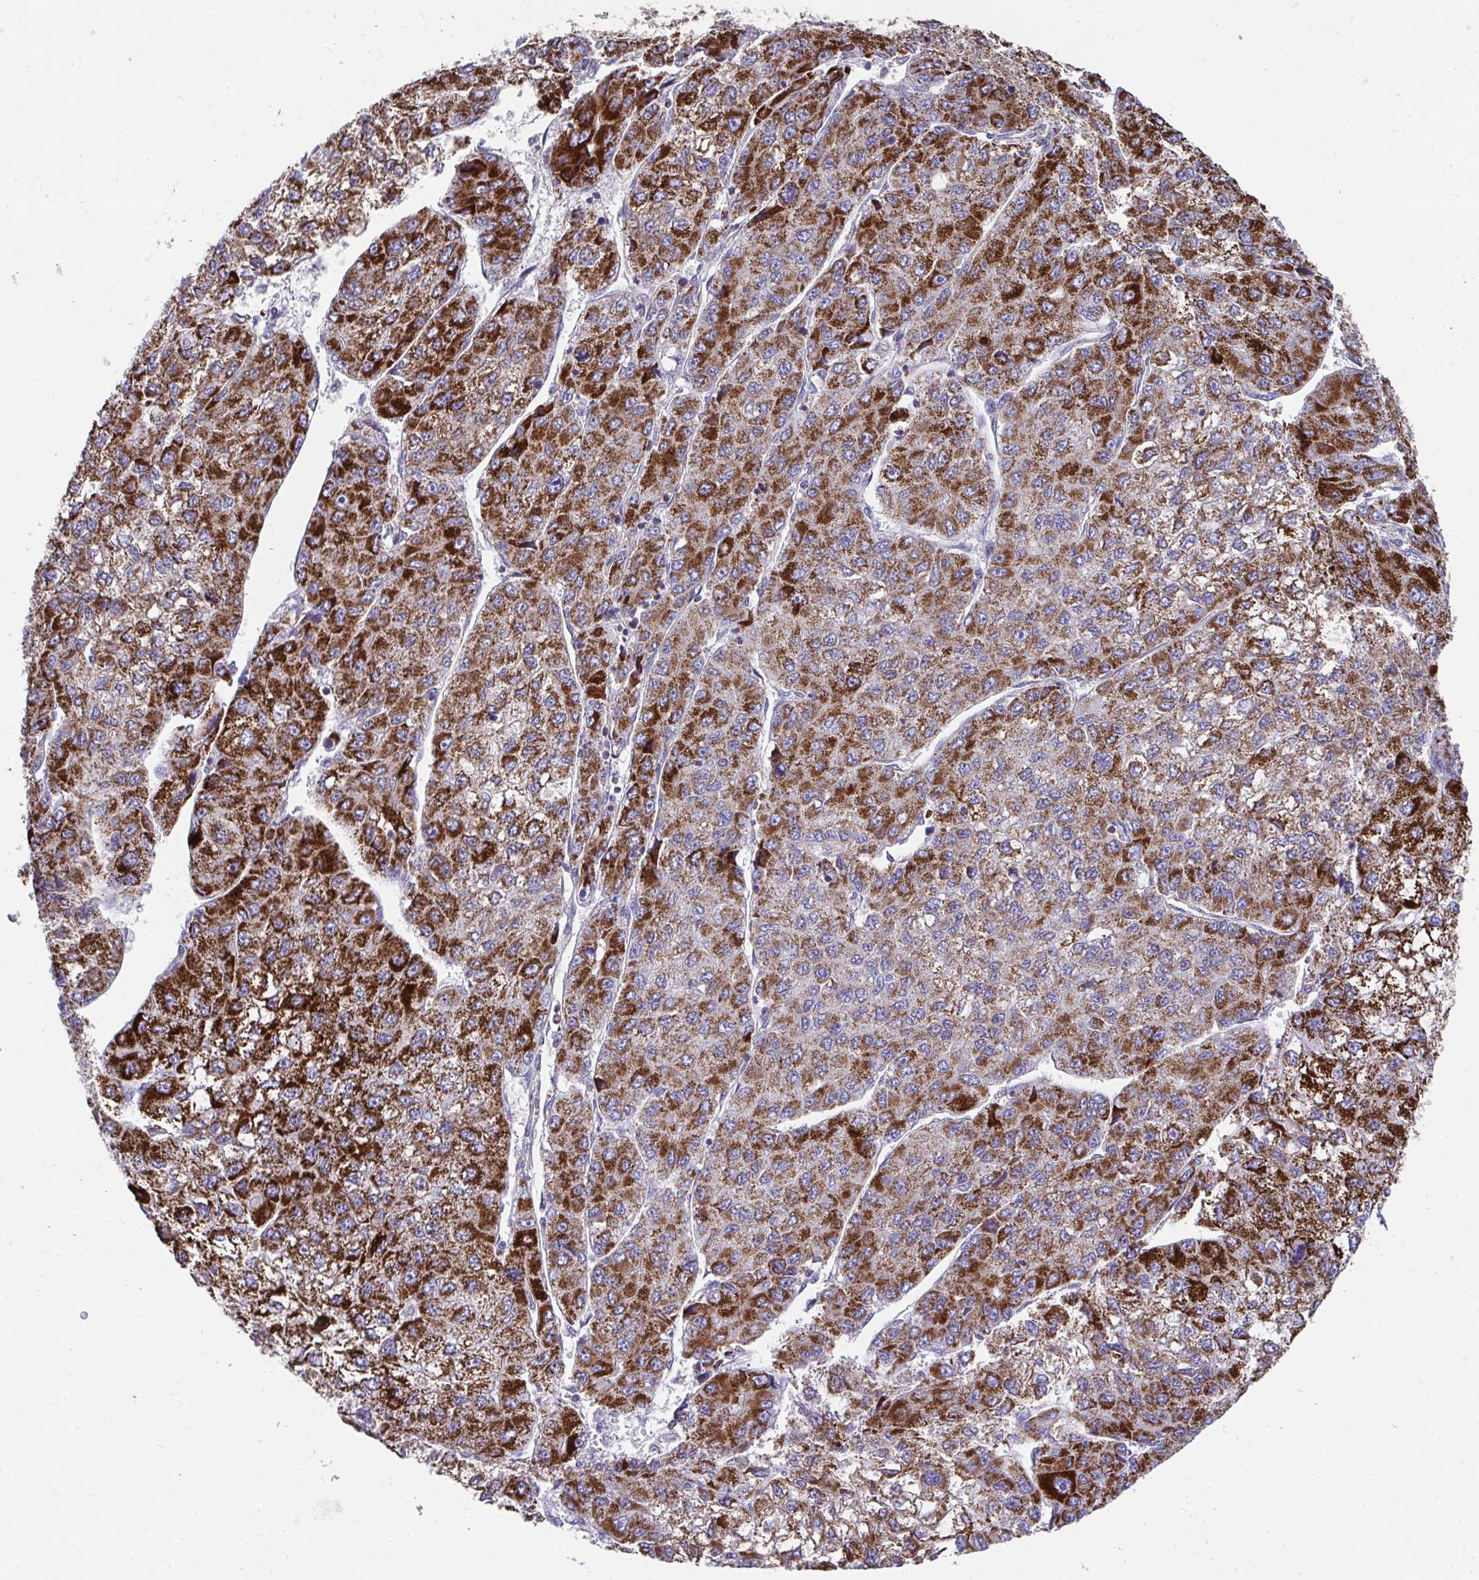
{"staining": {"intensity": "strong", "quantity": ">75%", "location": "cytoplasmic/membranous"}, "tissue": "liver cancer", "cell_type": "Tumor cells", "image_type": "cancer", "snomed": [{"axis": "morphology", "description": "Carcinoma, Hepatocellular, NOS"}, {"axis": "topography", "description": "Liver"}], "caption": "Human hepatocellular carcinoma (liver) stained for a protein (brown) exhibits strong cytoplasmic/membranous positive positivity in approximately >75% of tumor cells.", "gene": "PRRG3", "patient": {"sex": "female", "age": 66}}